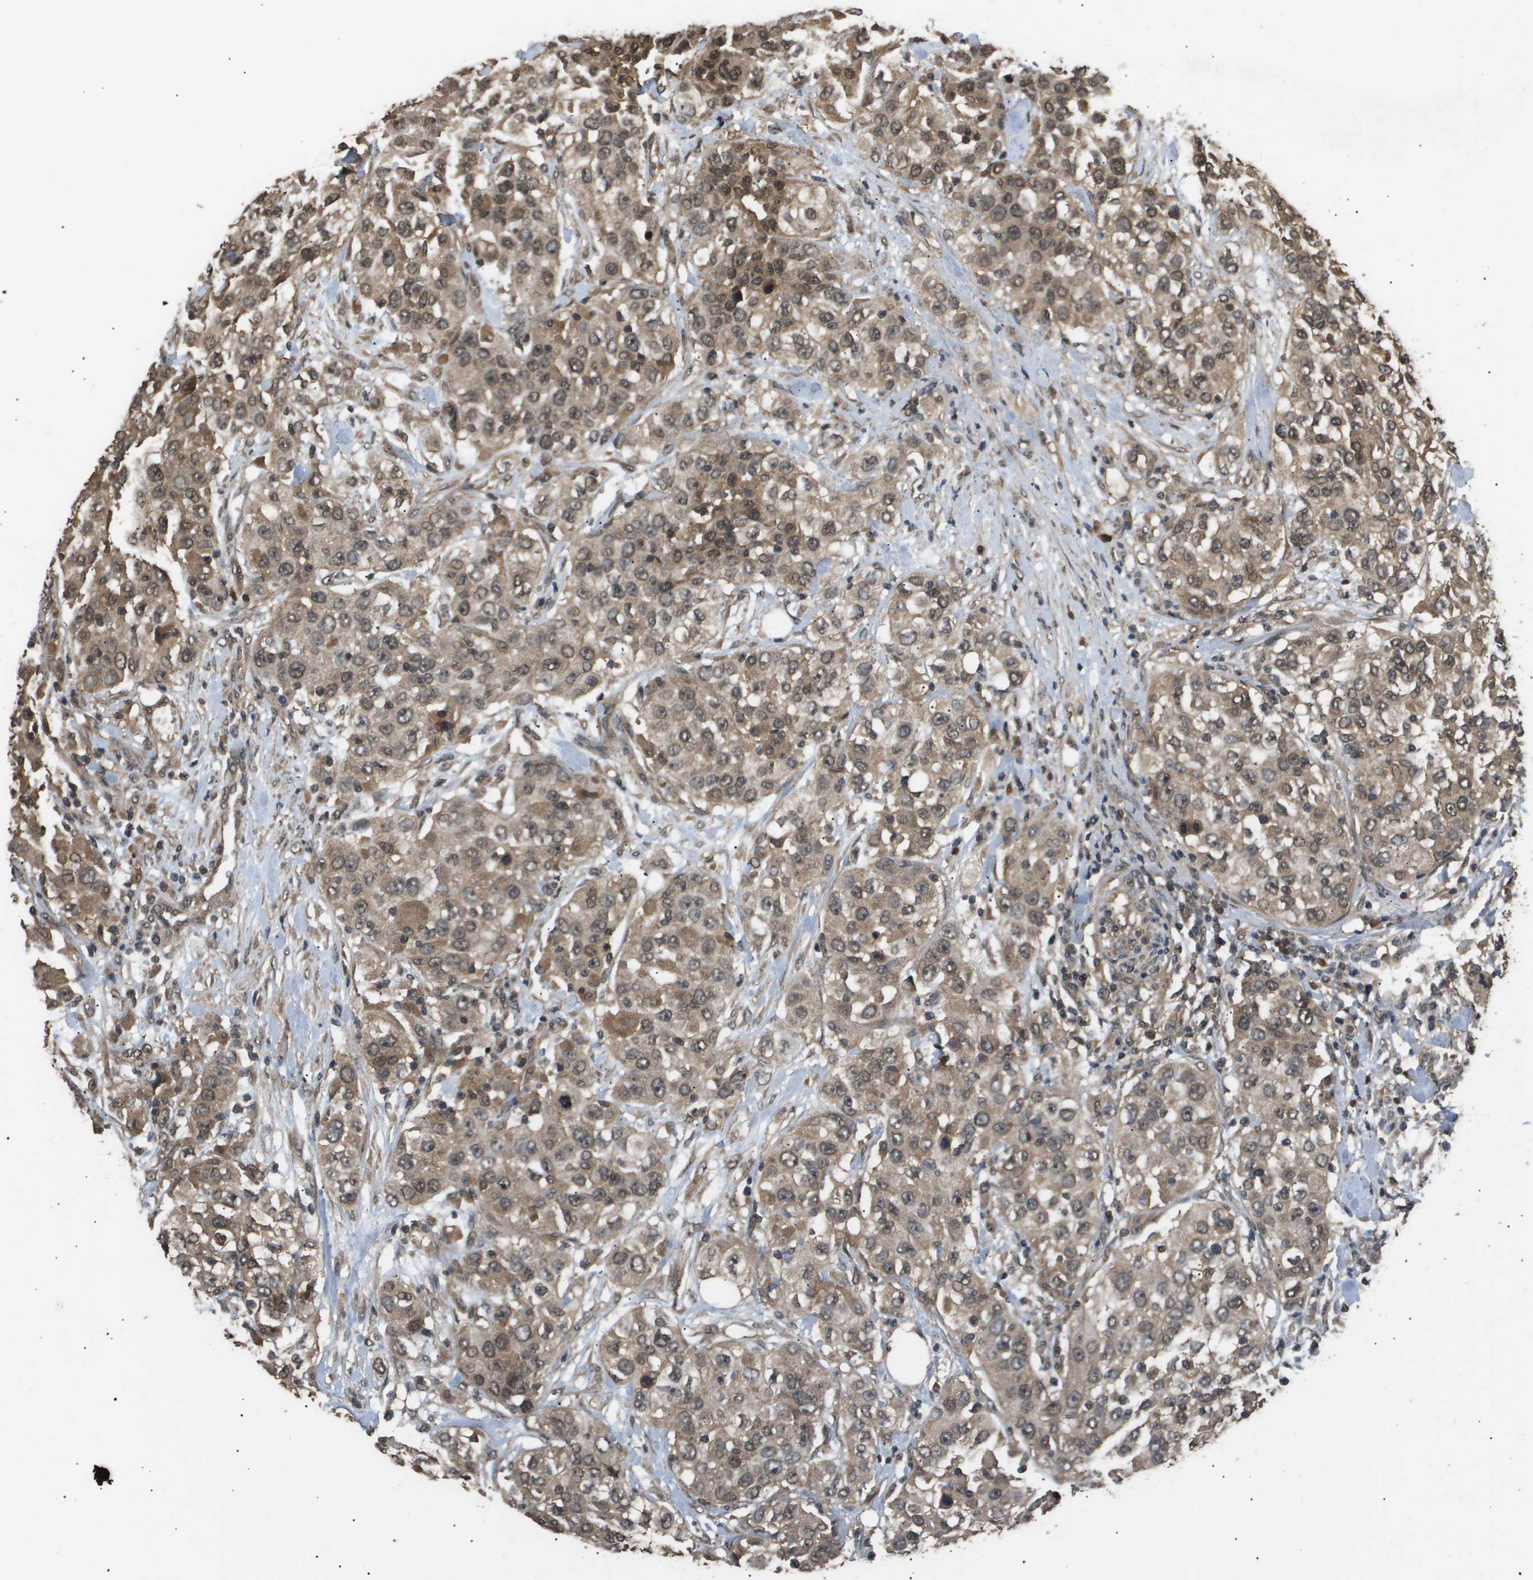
{"staining": {"intensity": "moderate", "quantity": ">75%", "location": "cytoplasmic/membranous,nuclear"}, "tissue": "urothelial cancer", "cell_type": "Tumor cells", "image_type": "cancer", "snomed": [{"axis": "morphology", "description": "Urothelial carcinoma, High grade"}, {"axis": "topography", "description": "Urinary bladder"}], "caption": "Immunohistochemical staining of urothelial cancer displays medium levels of moderate cytoplasmic/membranous and nuclear protein expression in approximately >75% of tumor cells. The staining is performed using DAB brown chromogen to label protein expression. The nuclei are counter-stained blue using hematoxylin.", "gene": "ING1", "patient": {"sex": "female", "age": 80}}